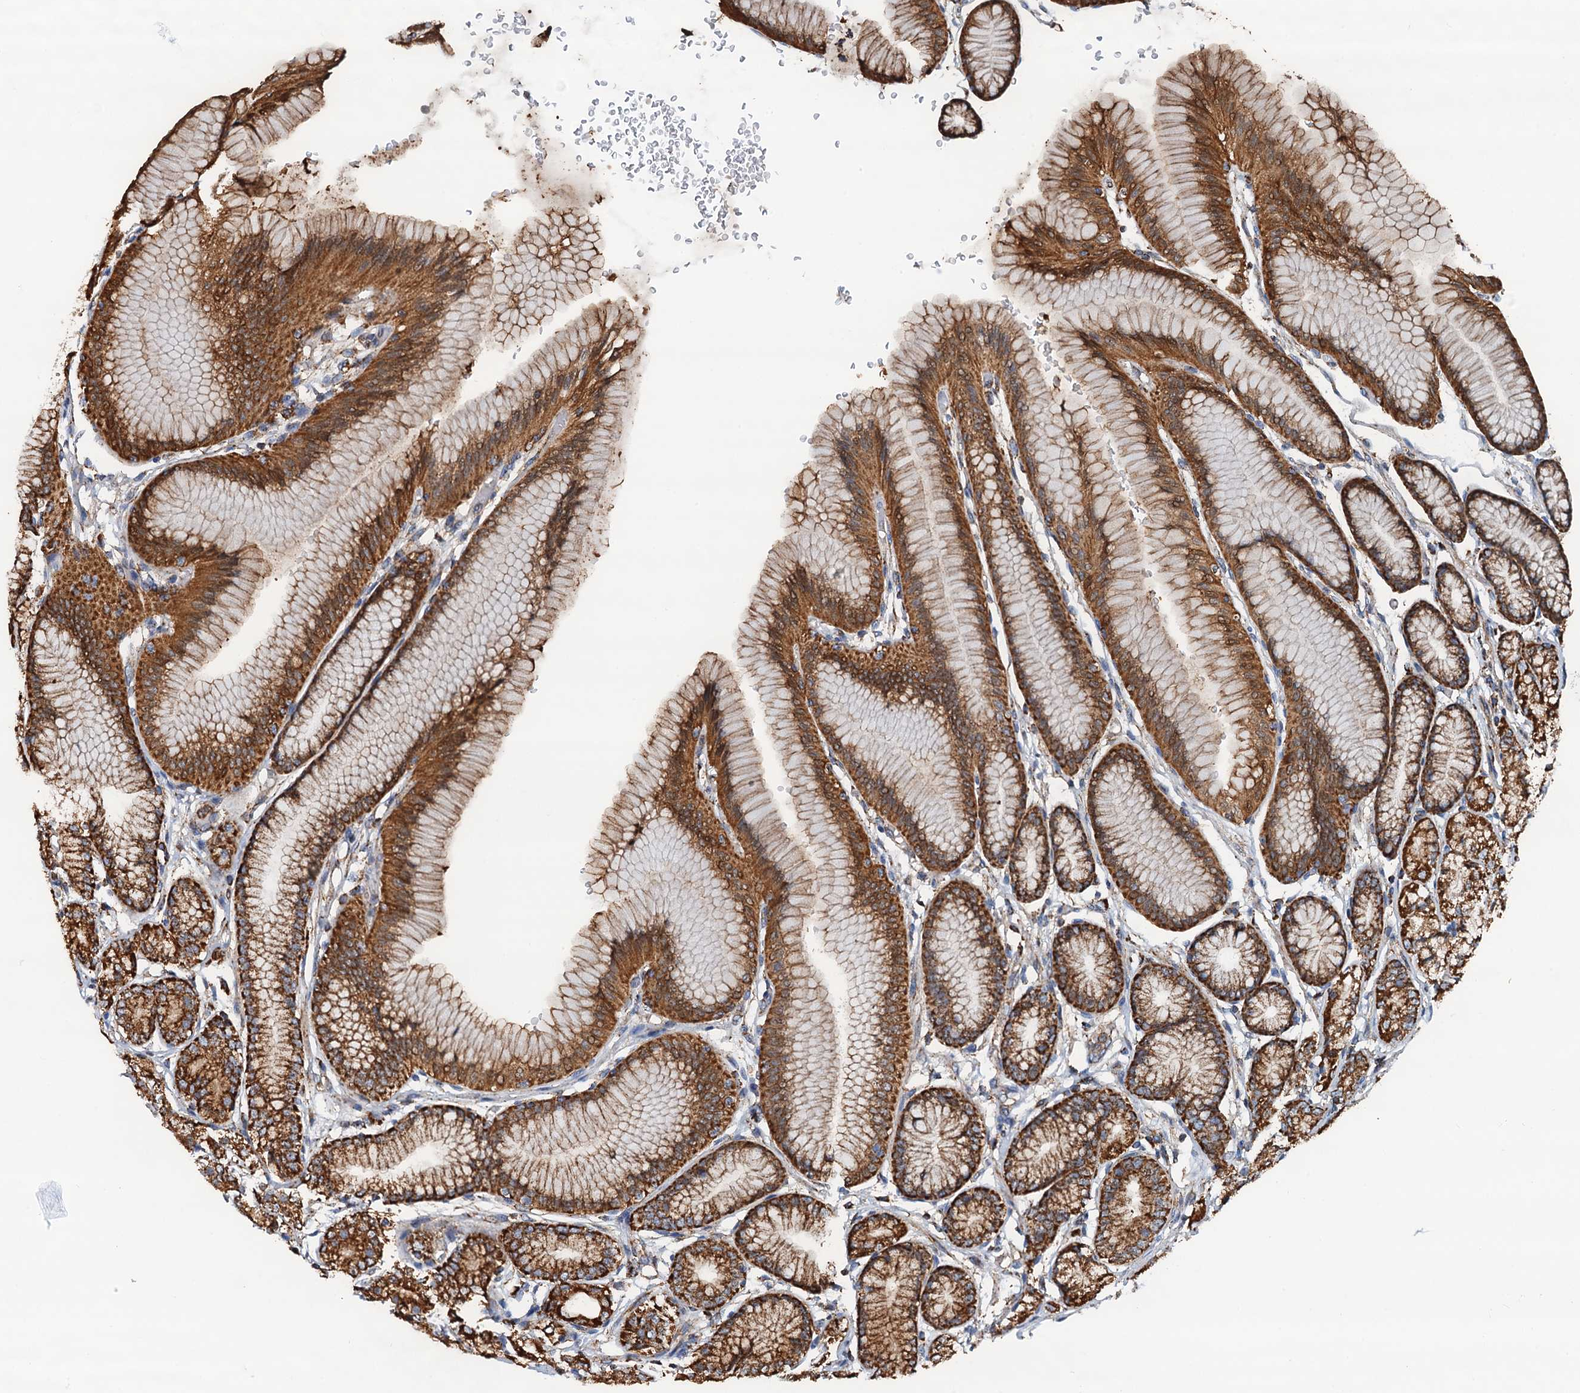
{"staining": {"intensity": "strong", "quantity": ">75%", "location": "cytoplasmic/membranous"}, "tissue": "stomach", "cell_type": "Glandular cells", "image_type": "normal", "snomed": [{"axis": "morphology", "description": "Normal tissue, NOS"}, {"axis": "morphology", "description": "Adenocarcinoma, NOS"}, {"axis": "morphology", "description": "Adenocarcinoma, High grade"}, {"axis": "topography", "description": "Stomach, upper"}, {"axis": "topography", "description": "Stomach"}], "caption": "DAB immunohistochemical staining of unremarkable human stomach displays strong cytoplasmic/membranous protein positivity in approximately >75% of glandular cells.", "gene": "AAGAB", "patient": {"sex": "female", "age": 65}}